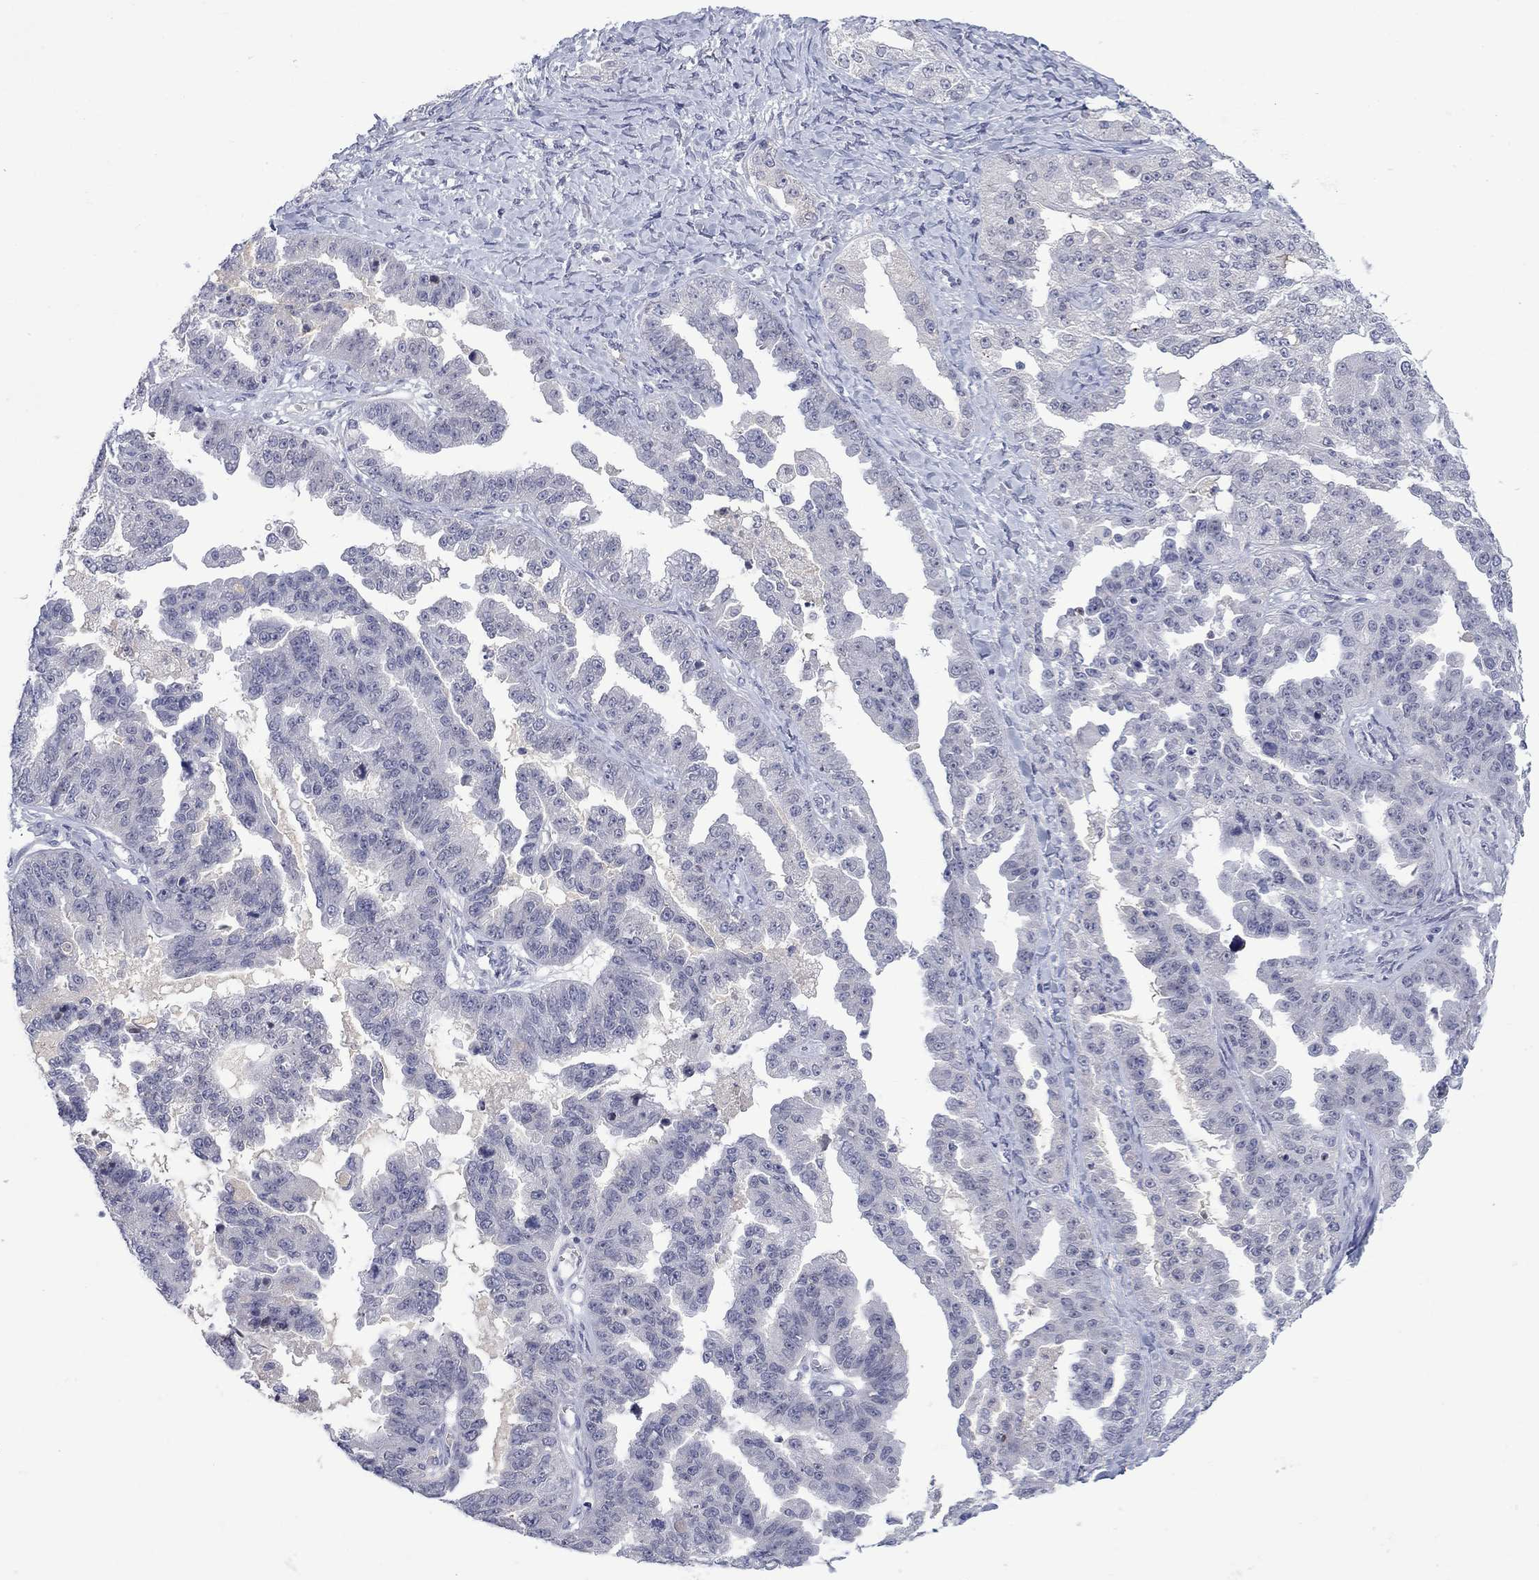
{"staining": {"intensity": "negative", "quantity": "none", "location": "none"}, "tissue": "ovarian cancer", "cell_type": "Tumor cells", "image_type": "cancer", "snomed": [{"axis": "morphology", "description": "Cystadenocarcinoma, serous, NOS"}, {"axis": "topography", "description": "Ovary"}], "caption": "High power microscopy histopathology image of an IHC histopathology image of serous cystadenocarcinoma (ovarian), revealing no significant staining in tumor cells. (Stains: DAB (3,3'-diaminobenzidine) immunohistochemistry (IHC) with hematoxylin counter stain, Microscopy: brightfield microscopy at high magnification).", "gene": "NSMF", "patient": {"sex": "female", "age": 58}}